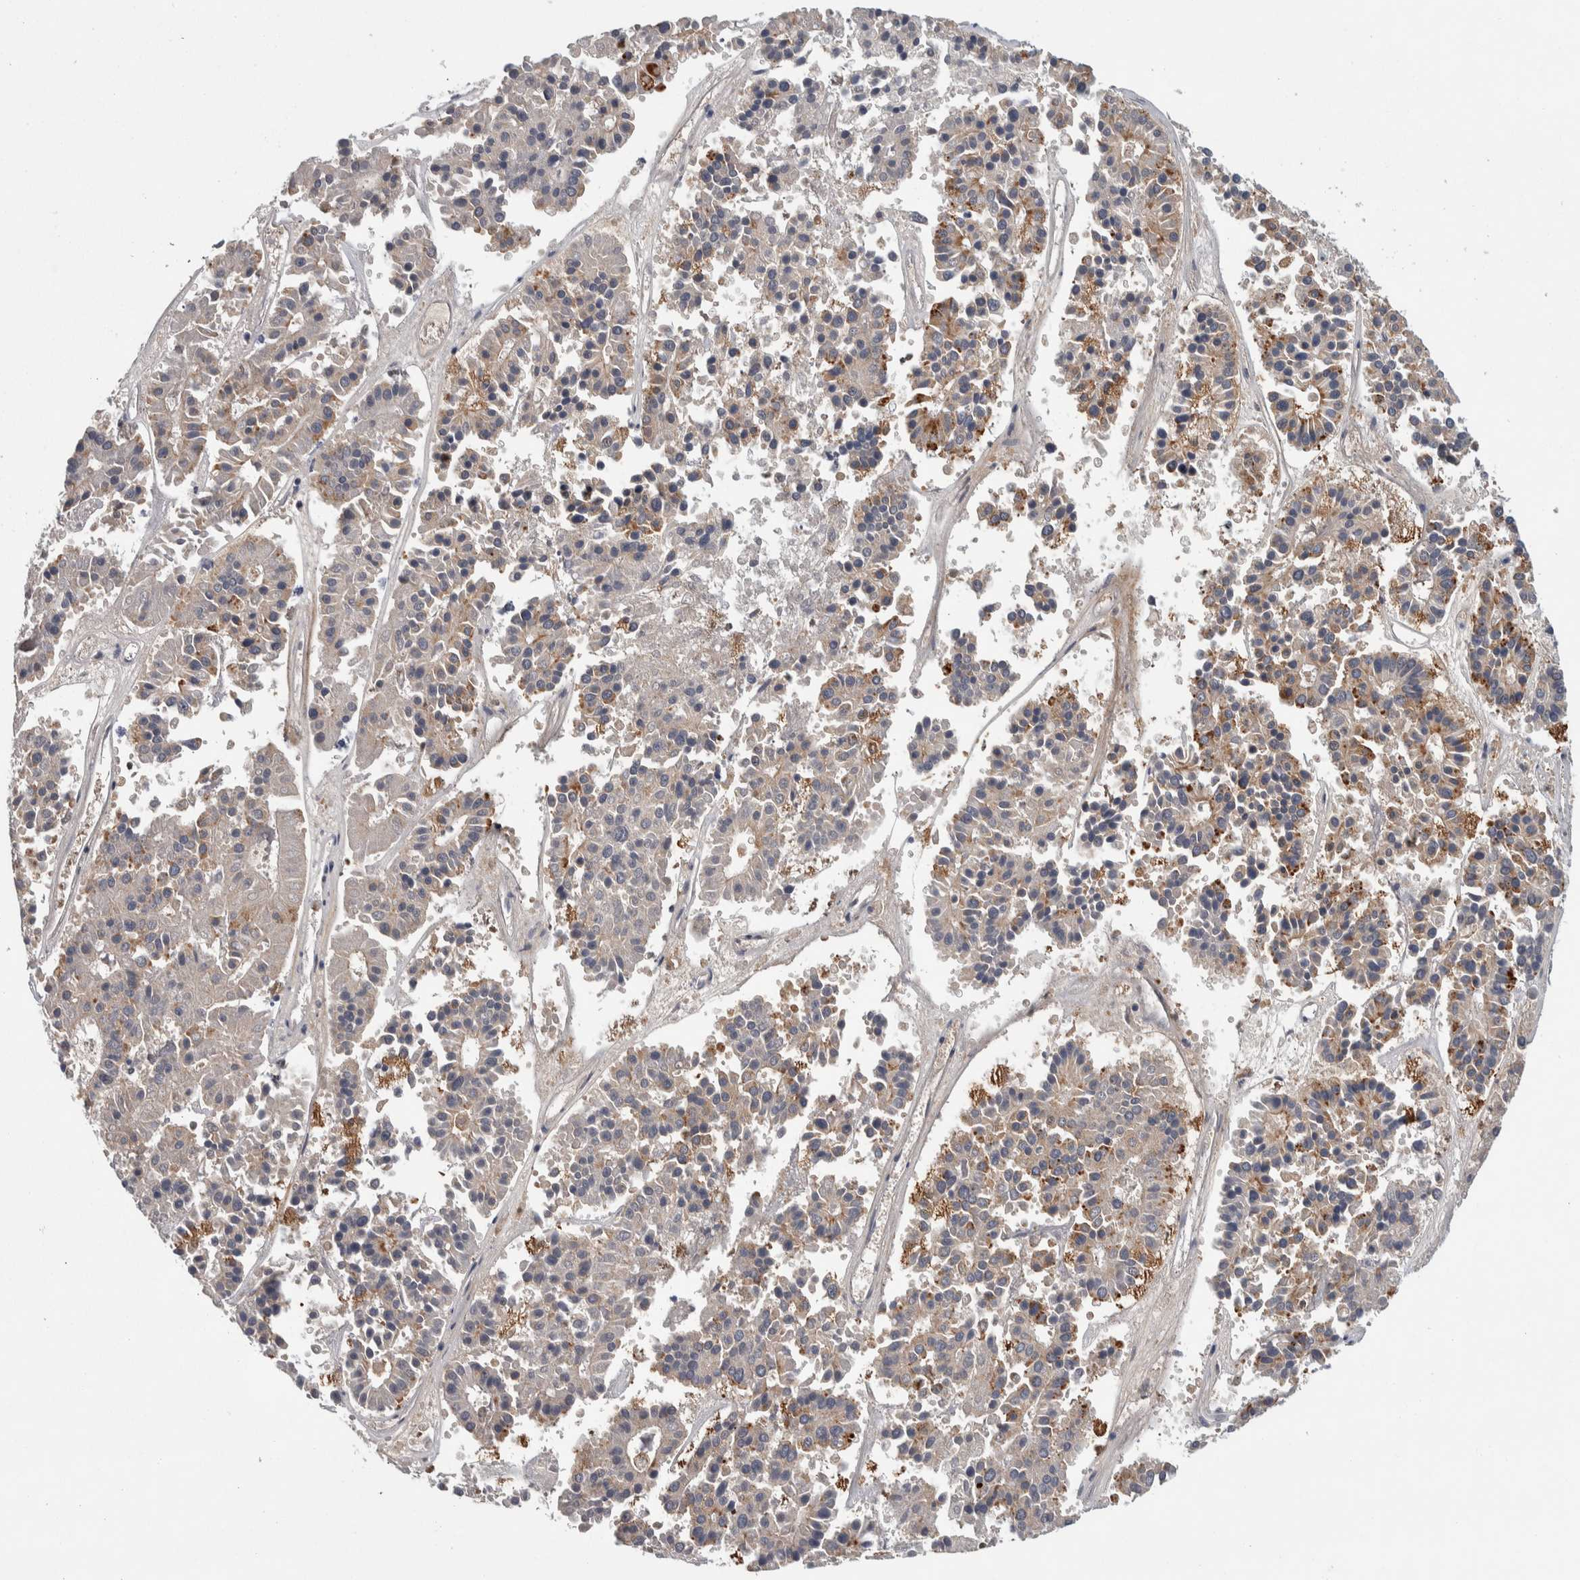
{"staining": {"intensity": "moderate", "quantity": "25%-75%", "location": "cytoplasmic/membranous"}, "tissue": "pancreatic cancer", "cell_type": "Tumor cells", "image_type": "cancer", "snomed": [{"axis": "morphology", "description": "Adenocarcinoma, NOS"}, {"axis": "topography", "description": "Pancreas"}], "caption": "Adenocarcinoma (pancreatic) stained with a protein marker demonstrates moderate staining in tumor cells.", "gene": "ASPN", "patient": {"sex": "male", "age": 50}}